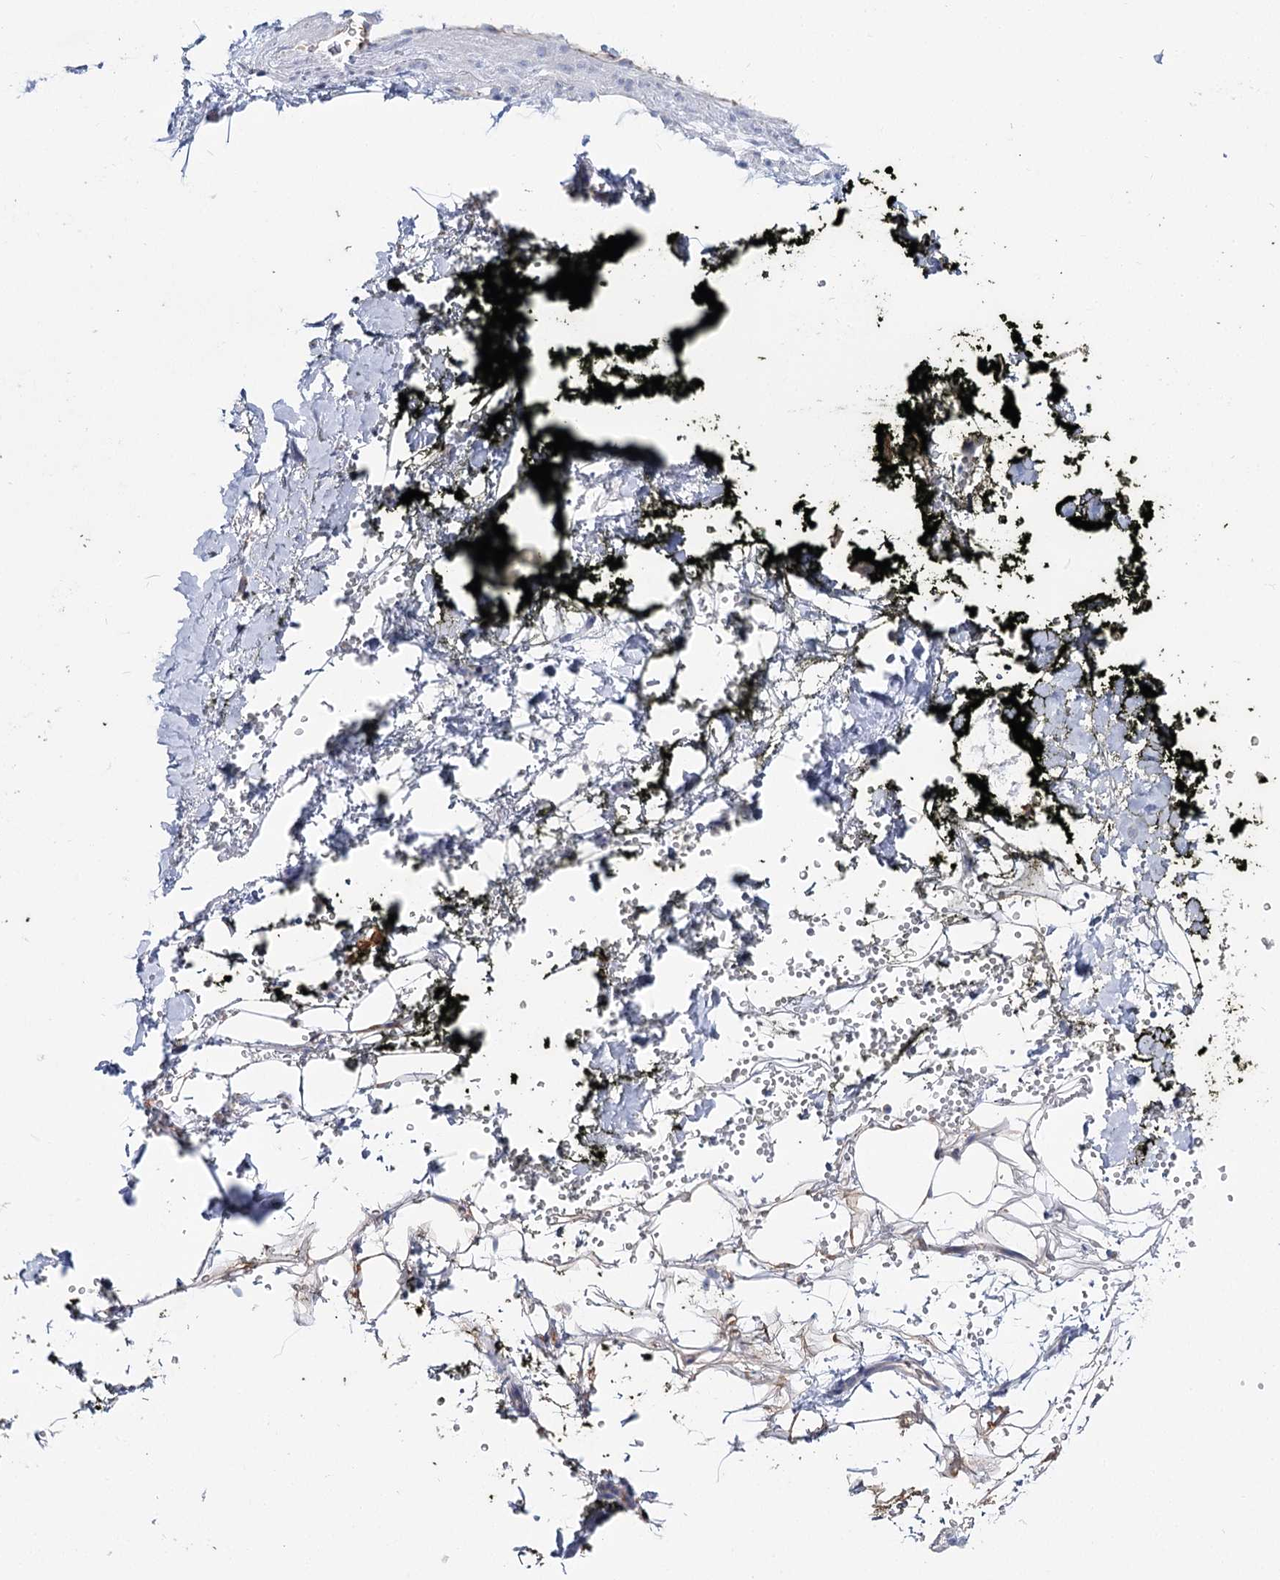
{"staining": {"intensity": "negative", "quantity": "none", "location": "none"}, "tissue": "adipose tissue", "cell_type": "Adipocytes", "image_type": "normal", "snomed": [{"axis": "morphology", "description": "Normal tissue, NOS"}, {"axis": "morphology", "description": "Adenocarcinoma, NOS"}, {"axis": "topography", "description": "Pancreas"}, {"axis": "topography", "description": "Peripheral nerve tissue"}], "caption": "IHC of normal adipose tissue exhibits no expression in adipocytes.", "gene": "UGP2", "patient": {"sex": "male", "age": 59}}